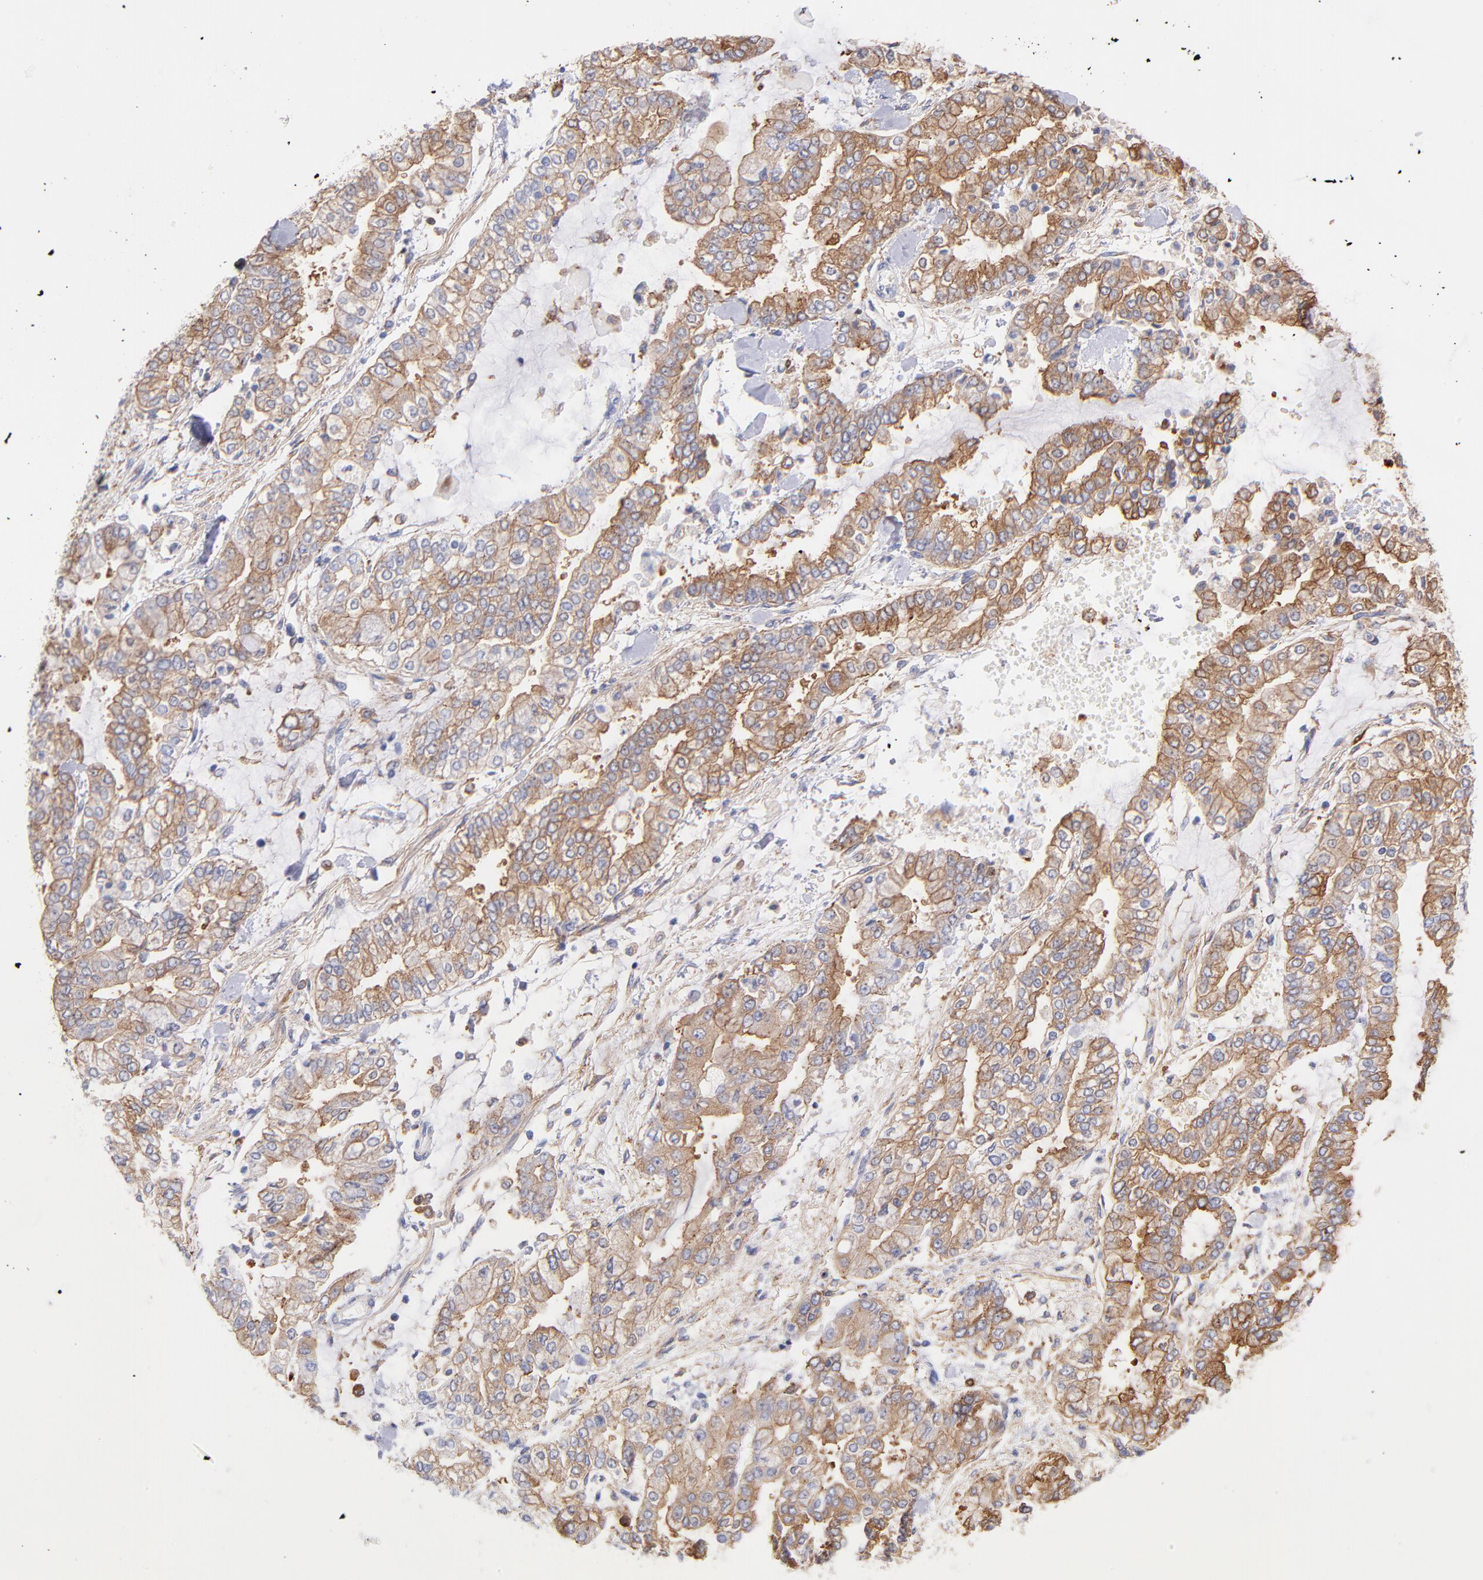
{"staining": {"intensity": "moderate", "quantity": ">75%", "location": "cytoplasmic/membranous"}, "tissue": "stomach cancer", "cell_type": "Tumor cells", "image_type": "cancer", "snomed": [{"axis": "morphology", "description": "Normal tissue, NOS"}, {"axis": "morphology", "description": "Adenocarcinoma, NOS"}, {"axis": "topography", "description": "Stomach, upper"}, {"axis": "topography", "description": "Stomach"}], "caption": "High-magnification brightfield microscopy of stomach cancer (adenocarcinoma) stained with DAB (brown) and counterstained with hematoxylin (blue). tumor cells exhibit moderate cytoplasmic/membranous positivity is present in approximately>75% of cells.", "gene": "PRKCA", "patient": {"sex": "male", "age": 76}}